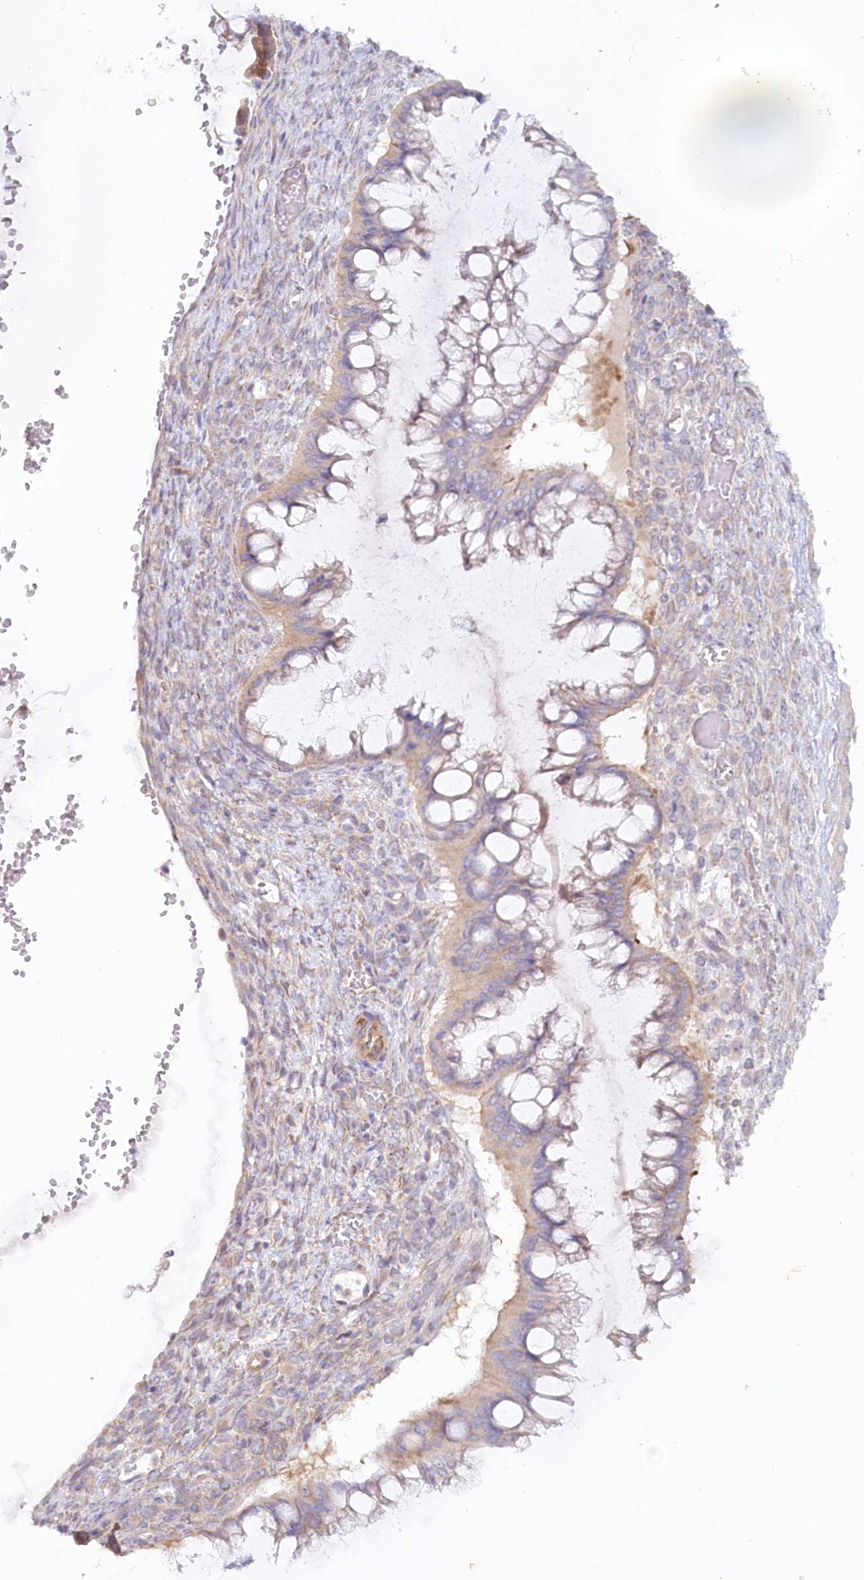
{"staining": {"intensity": "weak", "quantity": "25%-75%", "location": "cytoplasmic/membranous"}, "tissue": "ovarian cancer", "cell_type": "Tumor cells", "image_type": "cancer", "snomed": [{"axis": "morphology", "description": "Cystadenocarcinoma, mucinous, NOS"}, {"axis": "topography", "description": "Ovary"}], "caption": "DAB immunohistochemical staining of ovarian mucinous cystadenocarcinoma exhibits weak cytoplasmic/membranous protein staining in about 25%-75% of tumor cells. (Brightfield microscopy of DAB IHC at high magnification).", "gene": "TNIP1", "patient": {"sex": "female", "age": 73}}